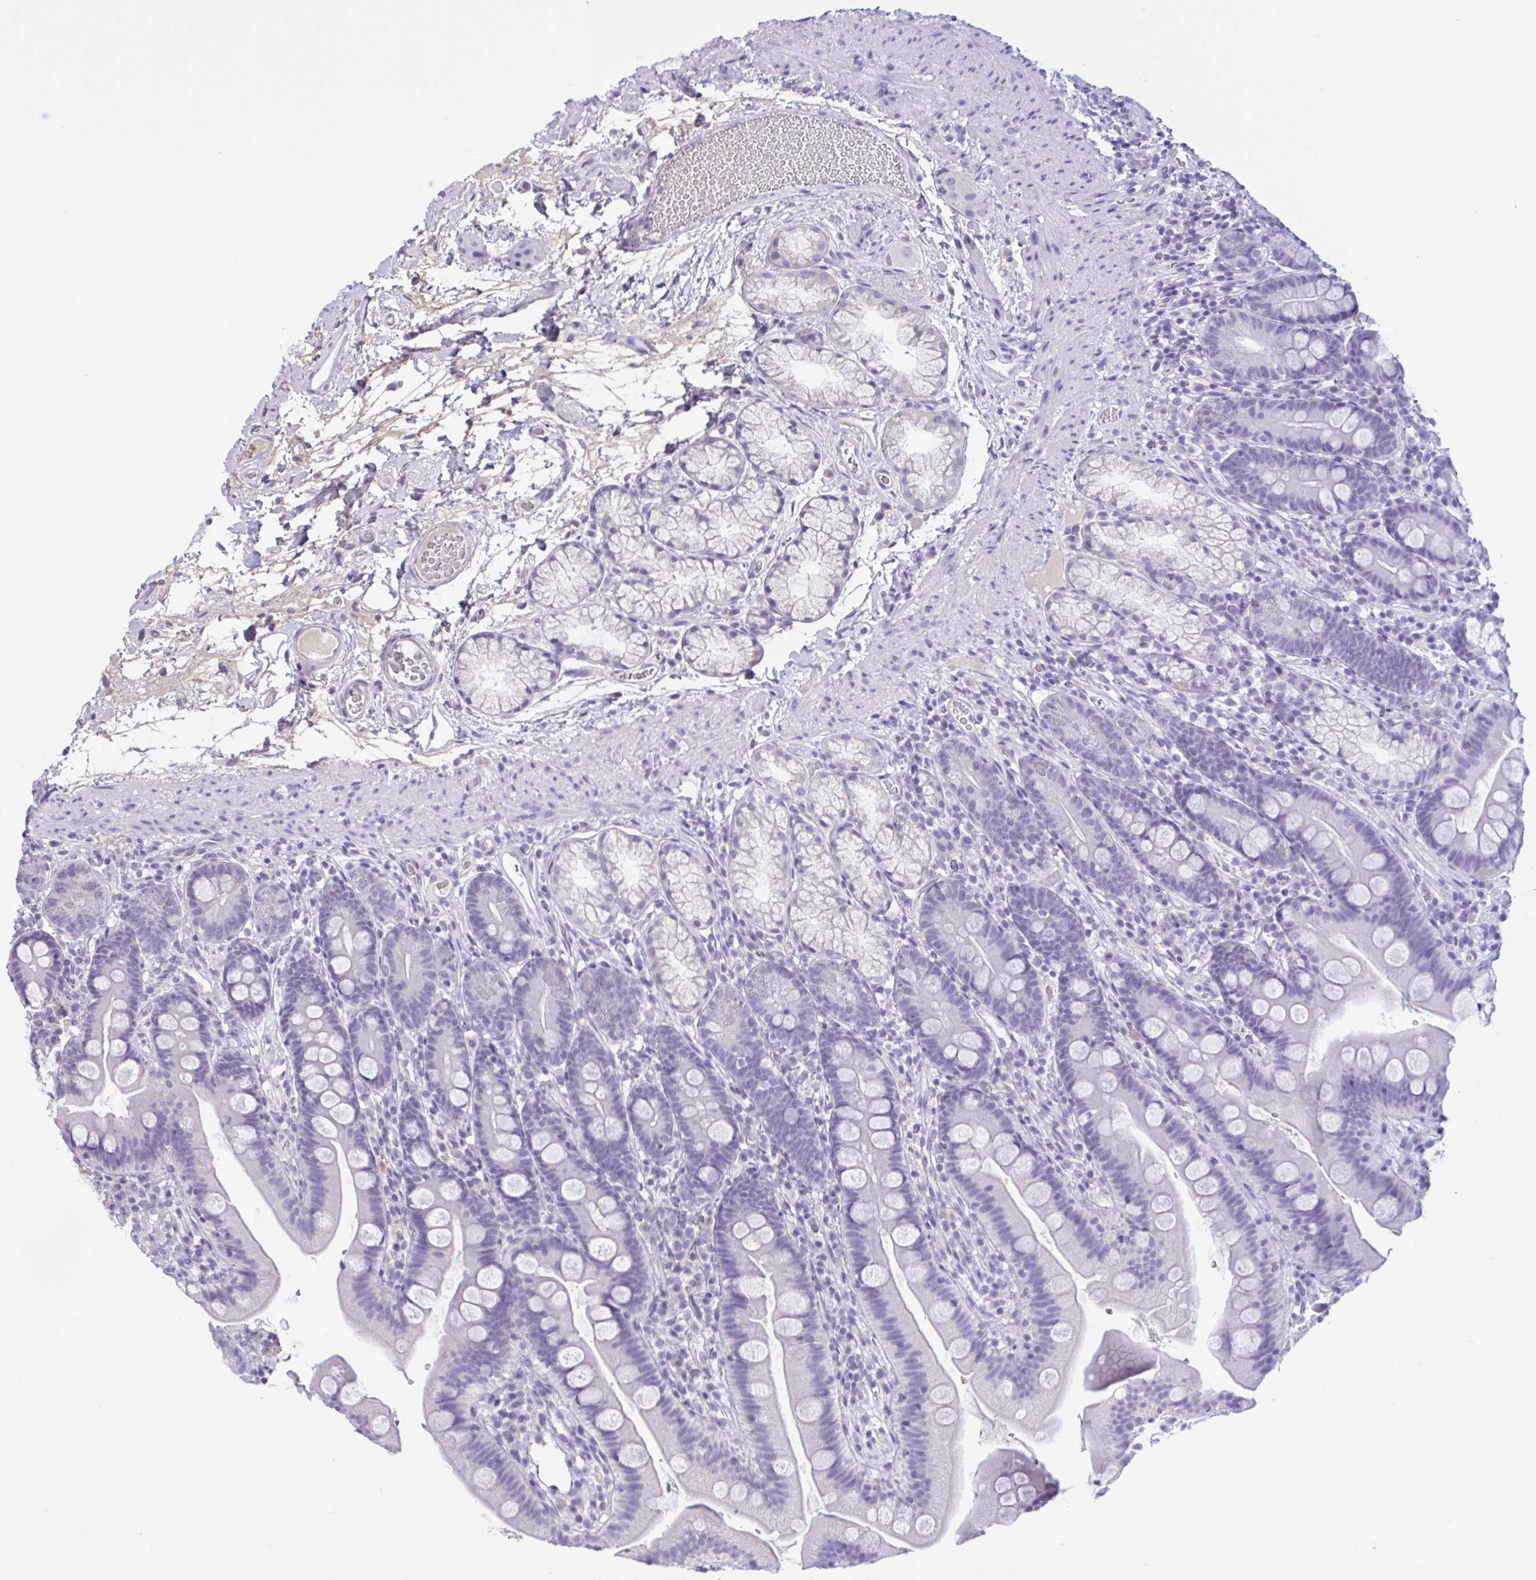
{"staining": {"intensity": "negative", "quantity": "none", "location": "none"}, "tissue": "duodenum", "cell_type": "Glandular cells", "image_type": "normal", "snomed": [{"axis": "morphology", "description": "Normal tissue, NOS"}, {"axis": "topography", "description": "Duodenum"}], "caption": "This is an immunohistochemistry (IHC) micrograph of normal human duodenum. There is no staining in glandular cells.", "gene": "WNT9B", "patient": {"sex": "female", "age": 67}}